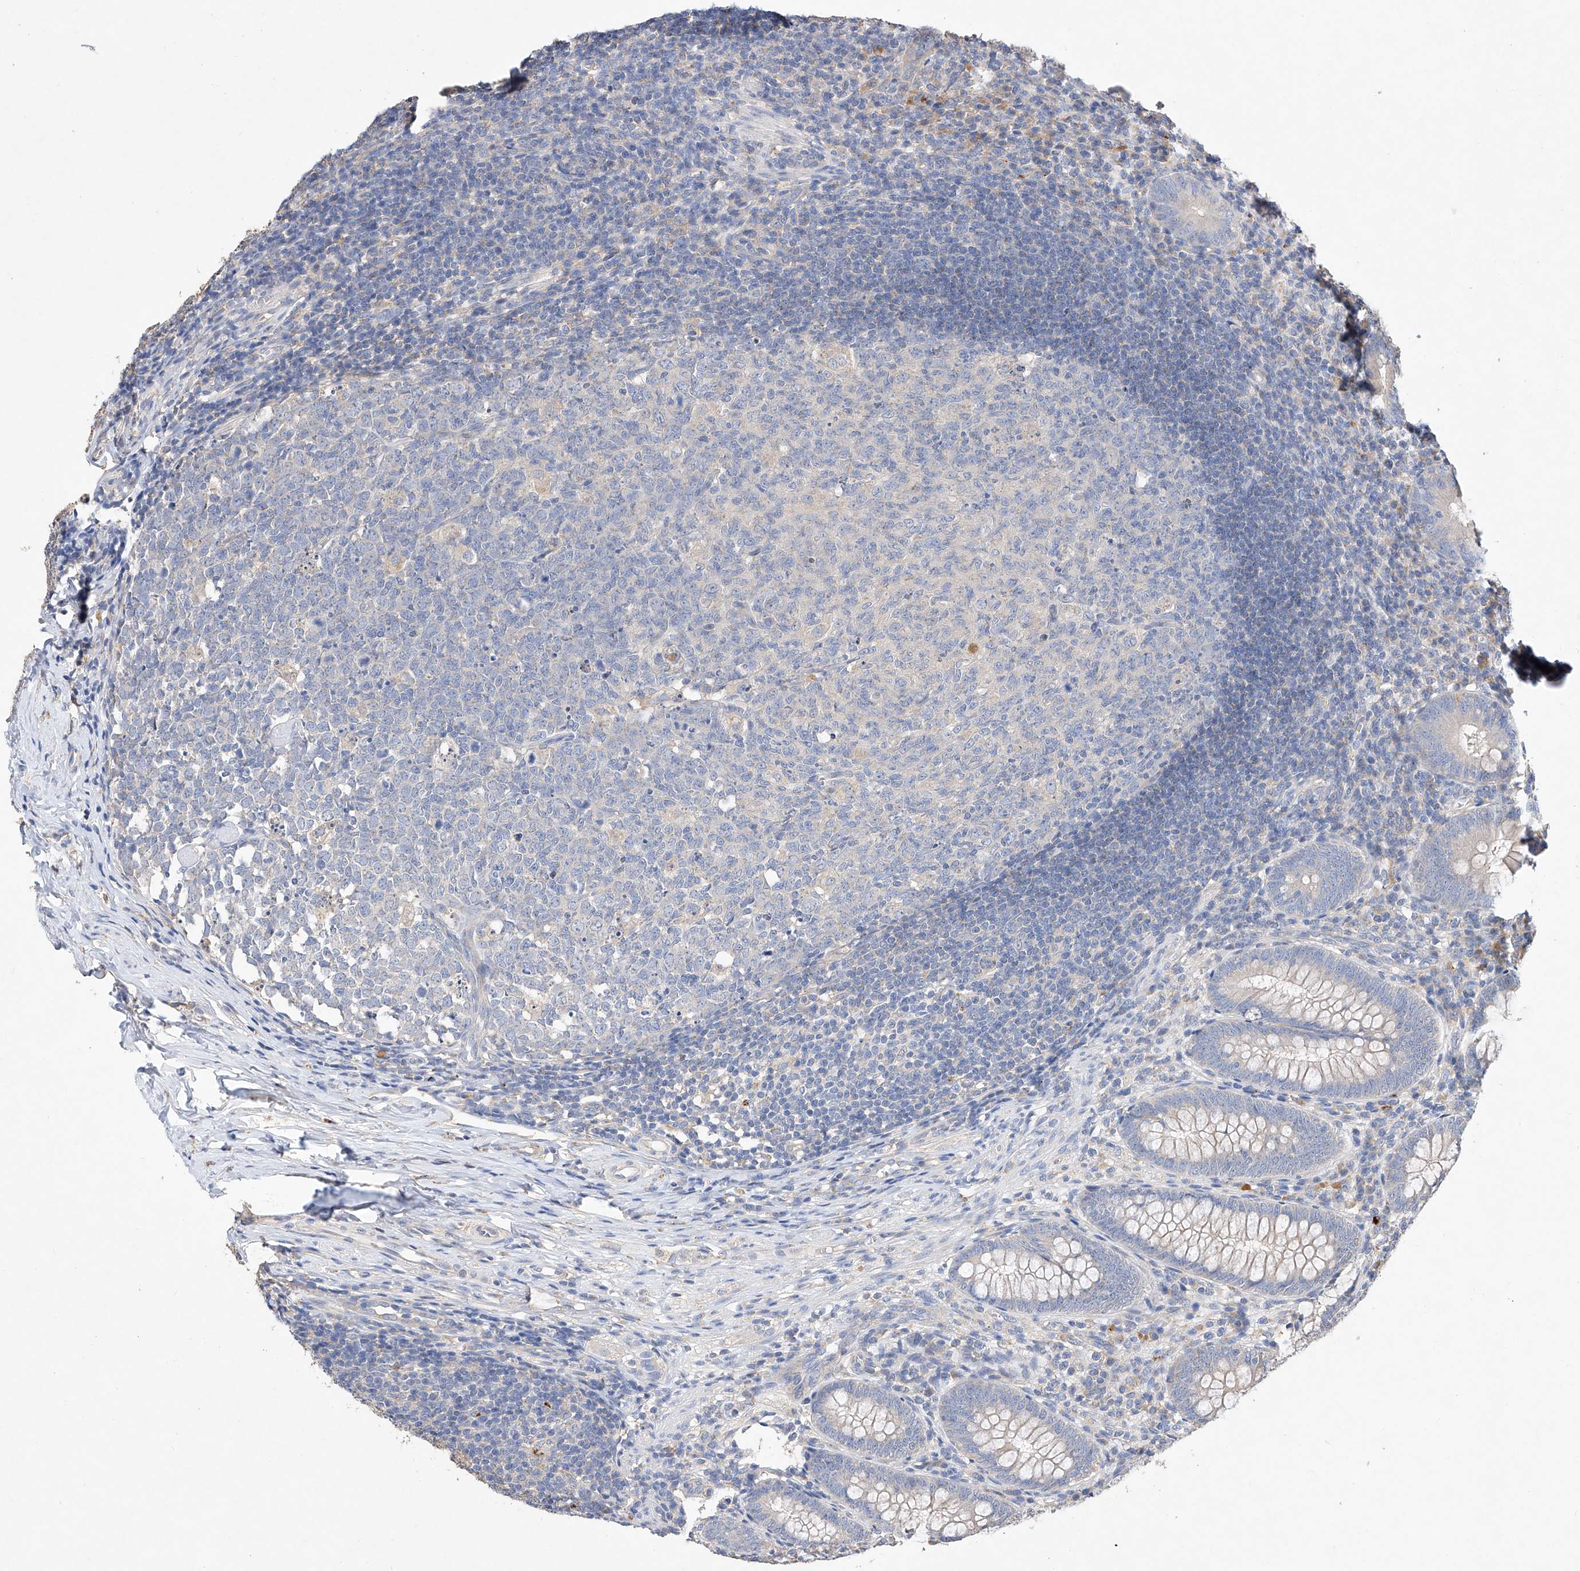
{"staining": {"intensity": "negative", "quantity": "none", "location": "none"}, "tissue": "appendix", "cell_type": "Glandular cells", "image_type": "normal", "snomed": [{"axis": "morphology", "description": "Normal tissue, NOS"}, {"axis": "topography", "description": "Appendix"}], "caption": "DAB immunohistochemical staining of unremarkable appendix demonstrates no significant positivity in glandular cells. (Brightfield microscopy of DAB IHC at high magnification).", "gene": "AMD1", "patient": {"sex": "male", "age": 14}}